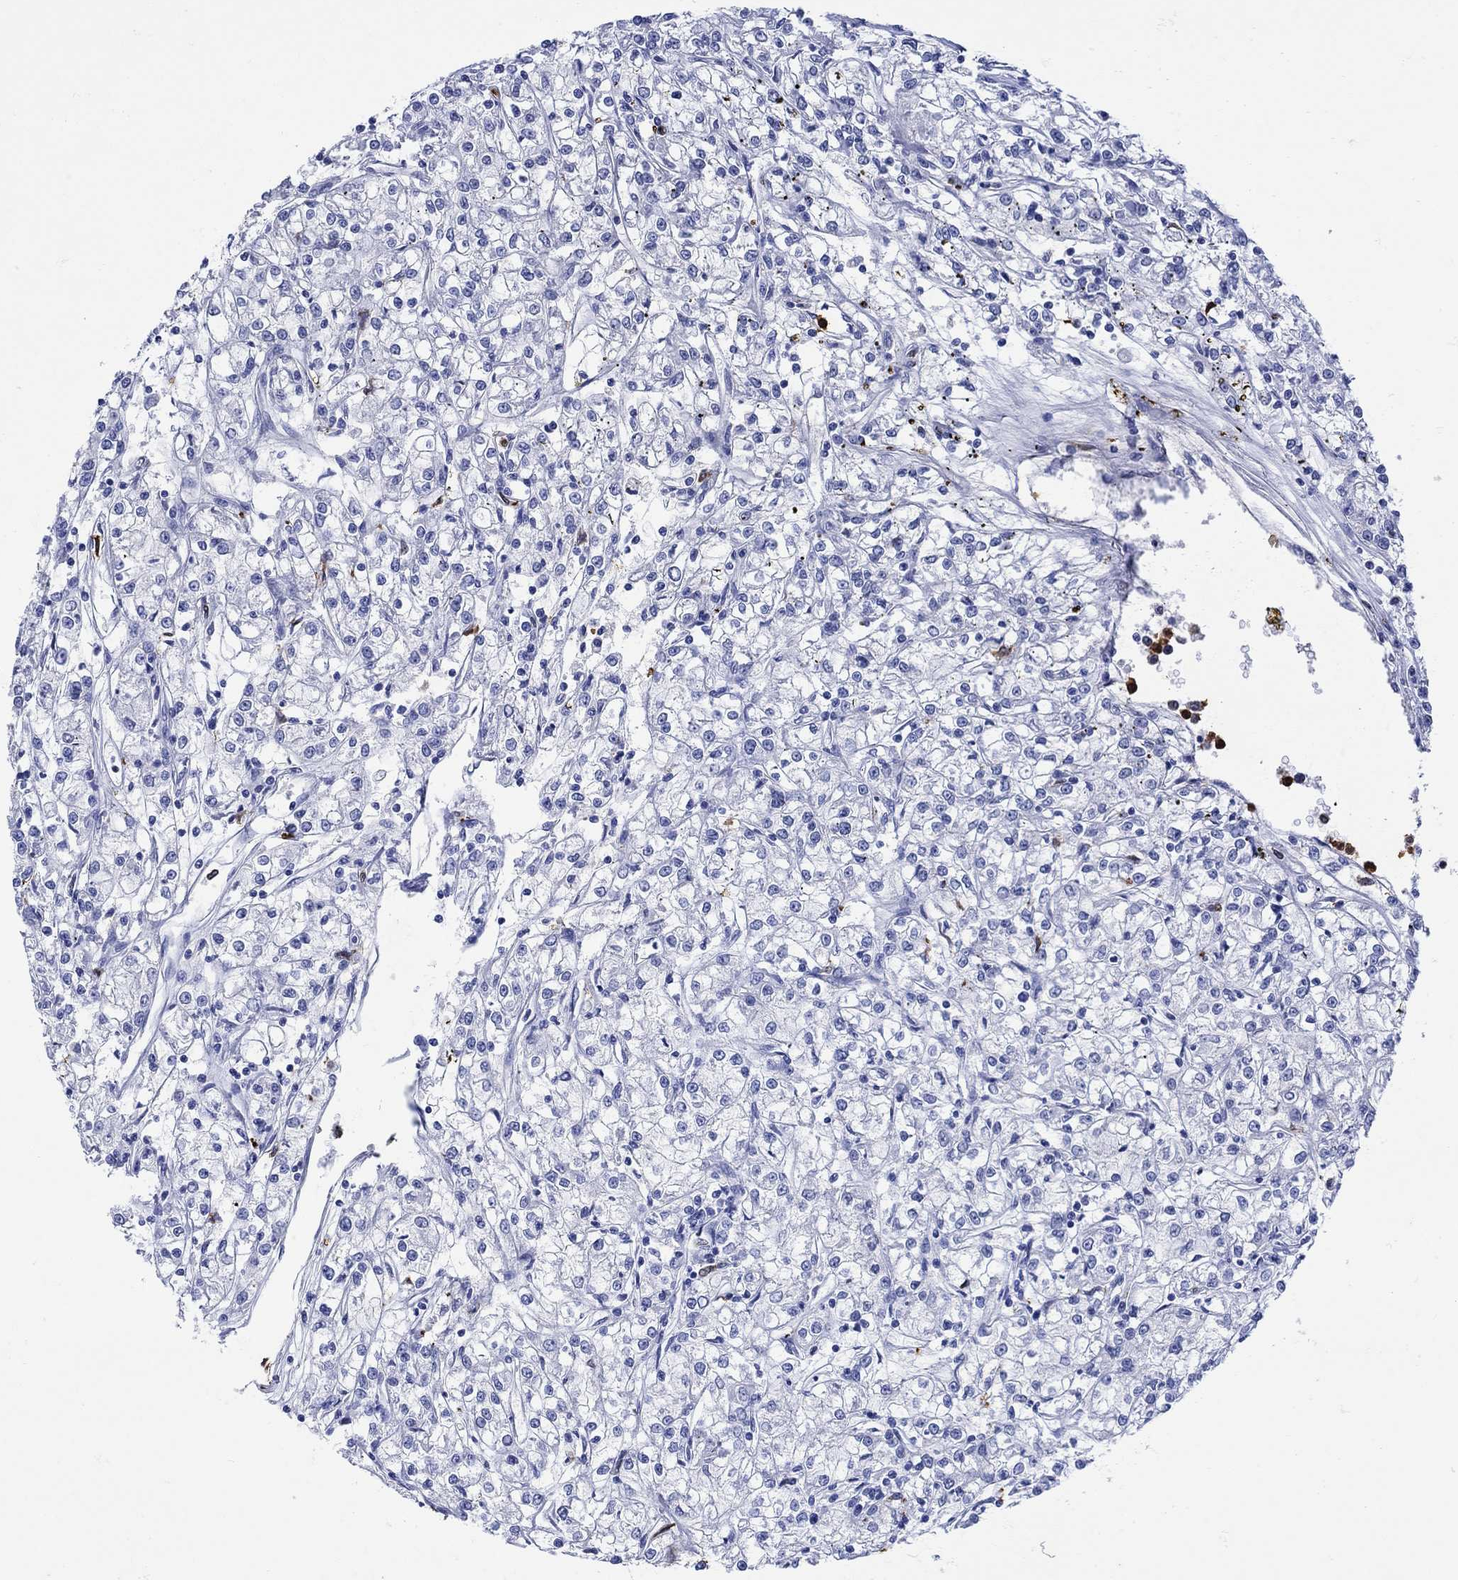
{"staining": {"intensity": "negative", "quantity": "none", "location": "none"}, "tissue": "renal cancer", "cell_type": "Tumor cells", "image_type": "cancer", "snomed": [{"axis": "morphology", "description": "Adenocarcinoma, NOS"}, {"axis": "topography", "description": "Kidney"}], "caption": "An IHC image of renal cancer is shown. There is no staining in tumor cells of renal cancer. The staining was performed using DAB to visualize the protein expression in brown, while the nuclei were stained in blue with hematoxylin (Magnification: 20x).", "gene": "LINGO3", "patient": {"sex": "female", "age": 59}}